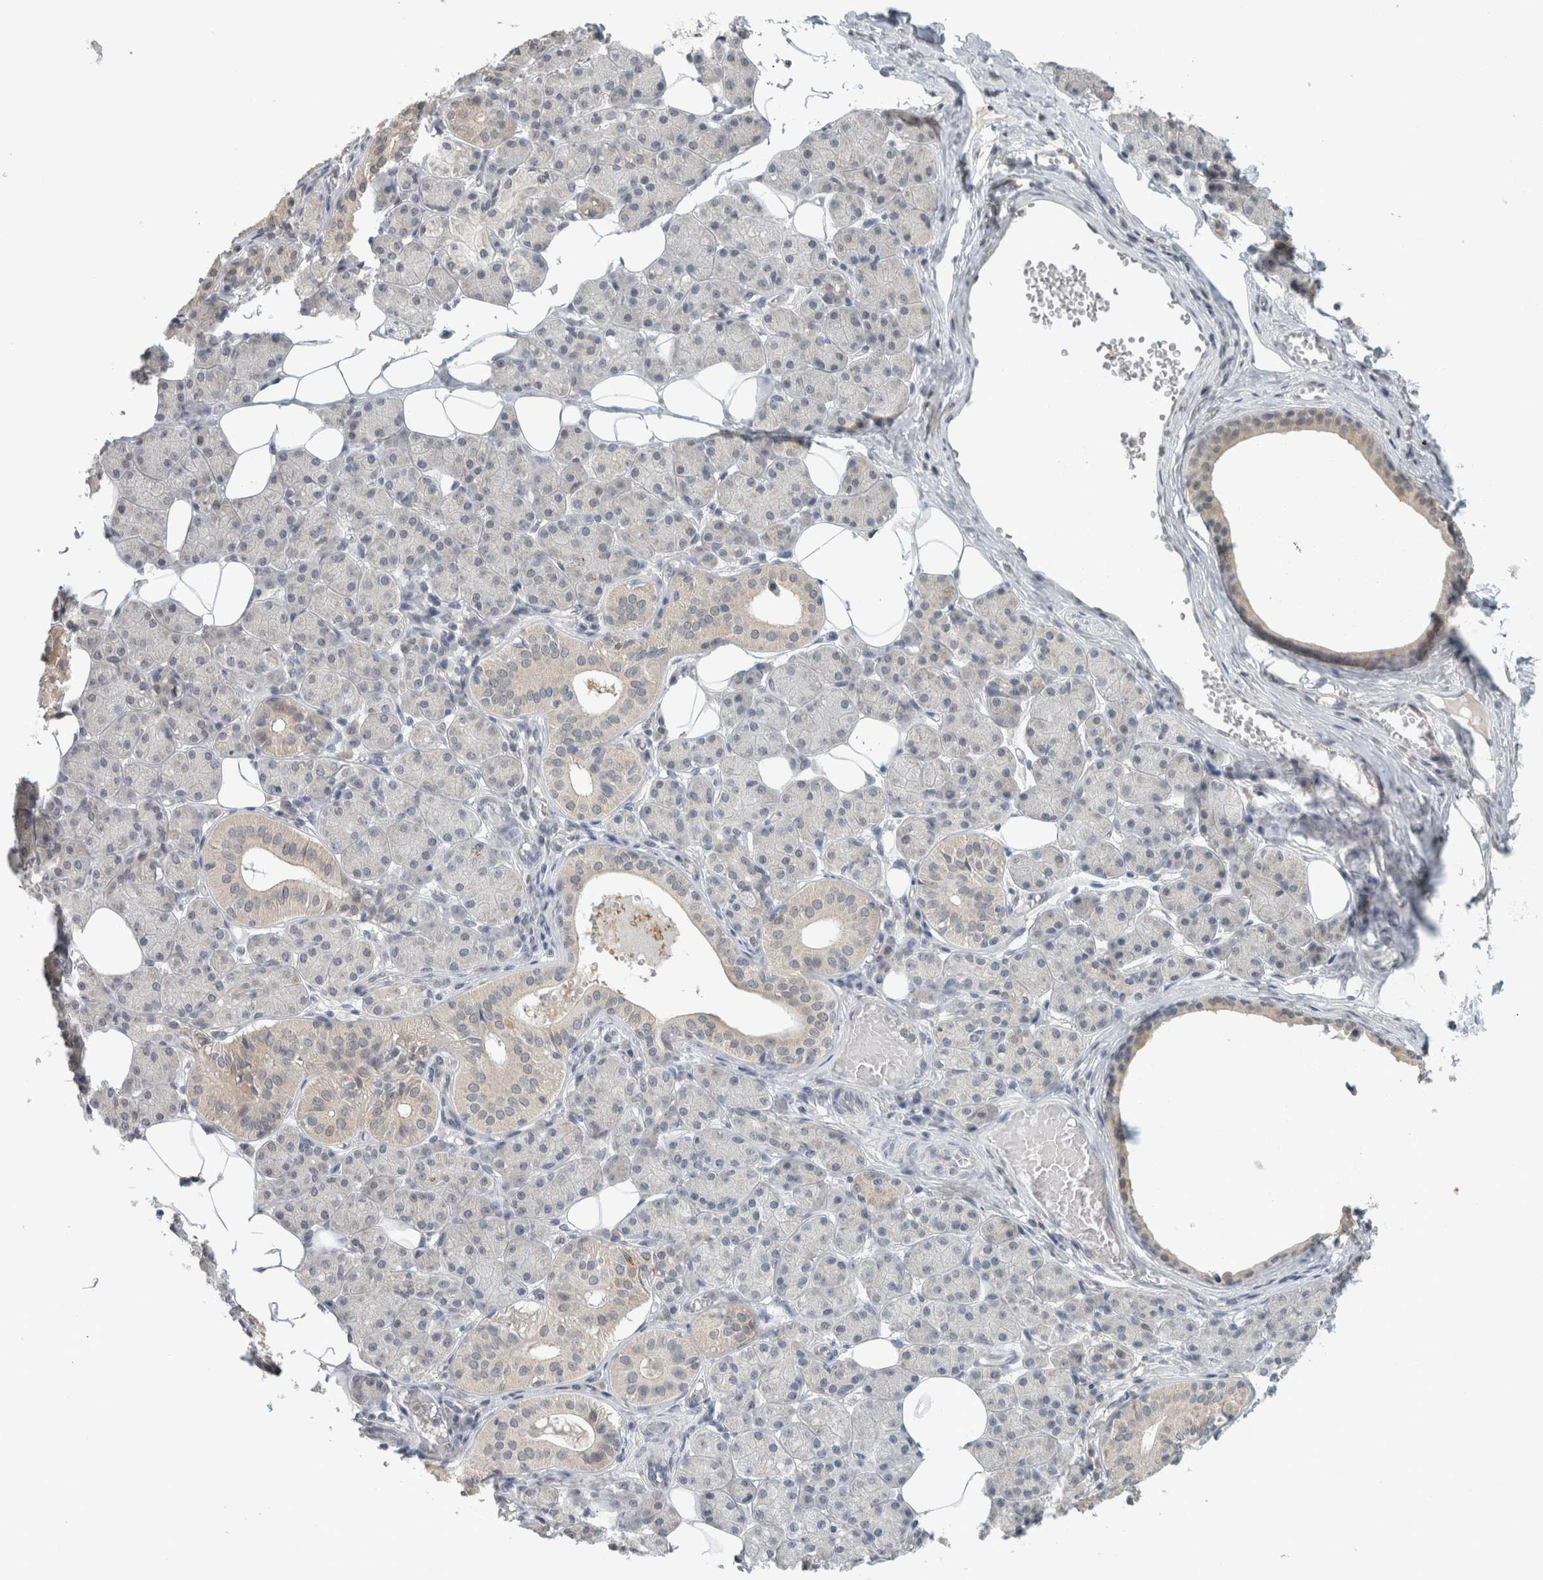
{"staining": {"intensity": "weak", "quantity": "<25%", "location": "cytoplasmic/membranous"}, "tissue": "salivary gland", "cell_type": "Glandular cells", "image_type": "normal", "snomed": [{"axis": "morphology", "description": "Normal tissue, NOS"}, {"axis": "topography", "description": "Salivary gland"}], "caption": "Immunohistochemistry (IHC) histopathology image of normal salivary gland stained for a protein (brown), which reveals no staining in glandular cells. (Brightfield microscopy of DAB (3,3'-diaminobenzidine) immunohistochemistry (IHC) at high magnification).", "gene": "TRIT1", "patient": {"sex": "female", "age": 33}}